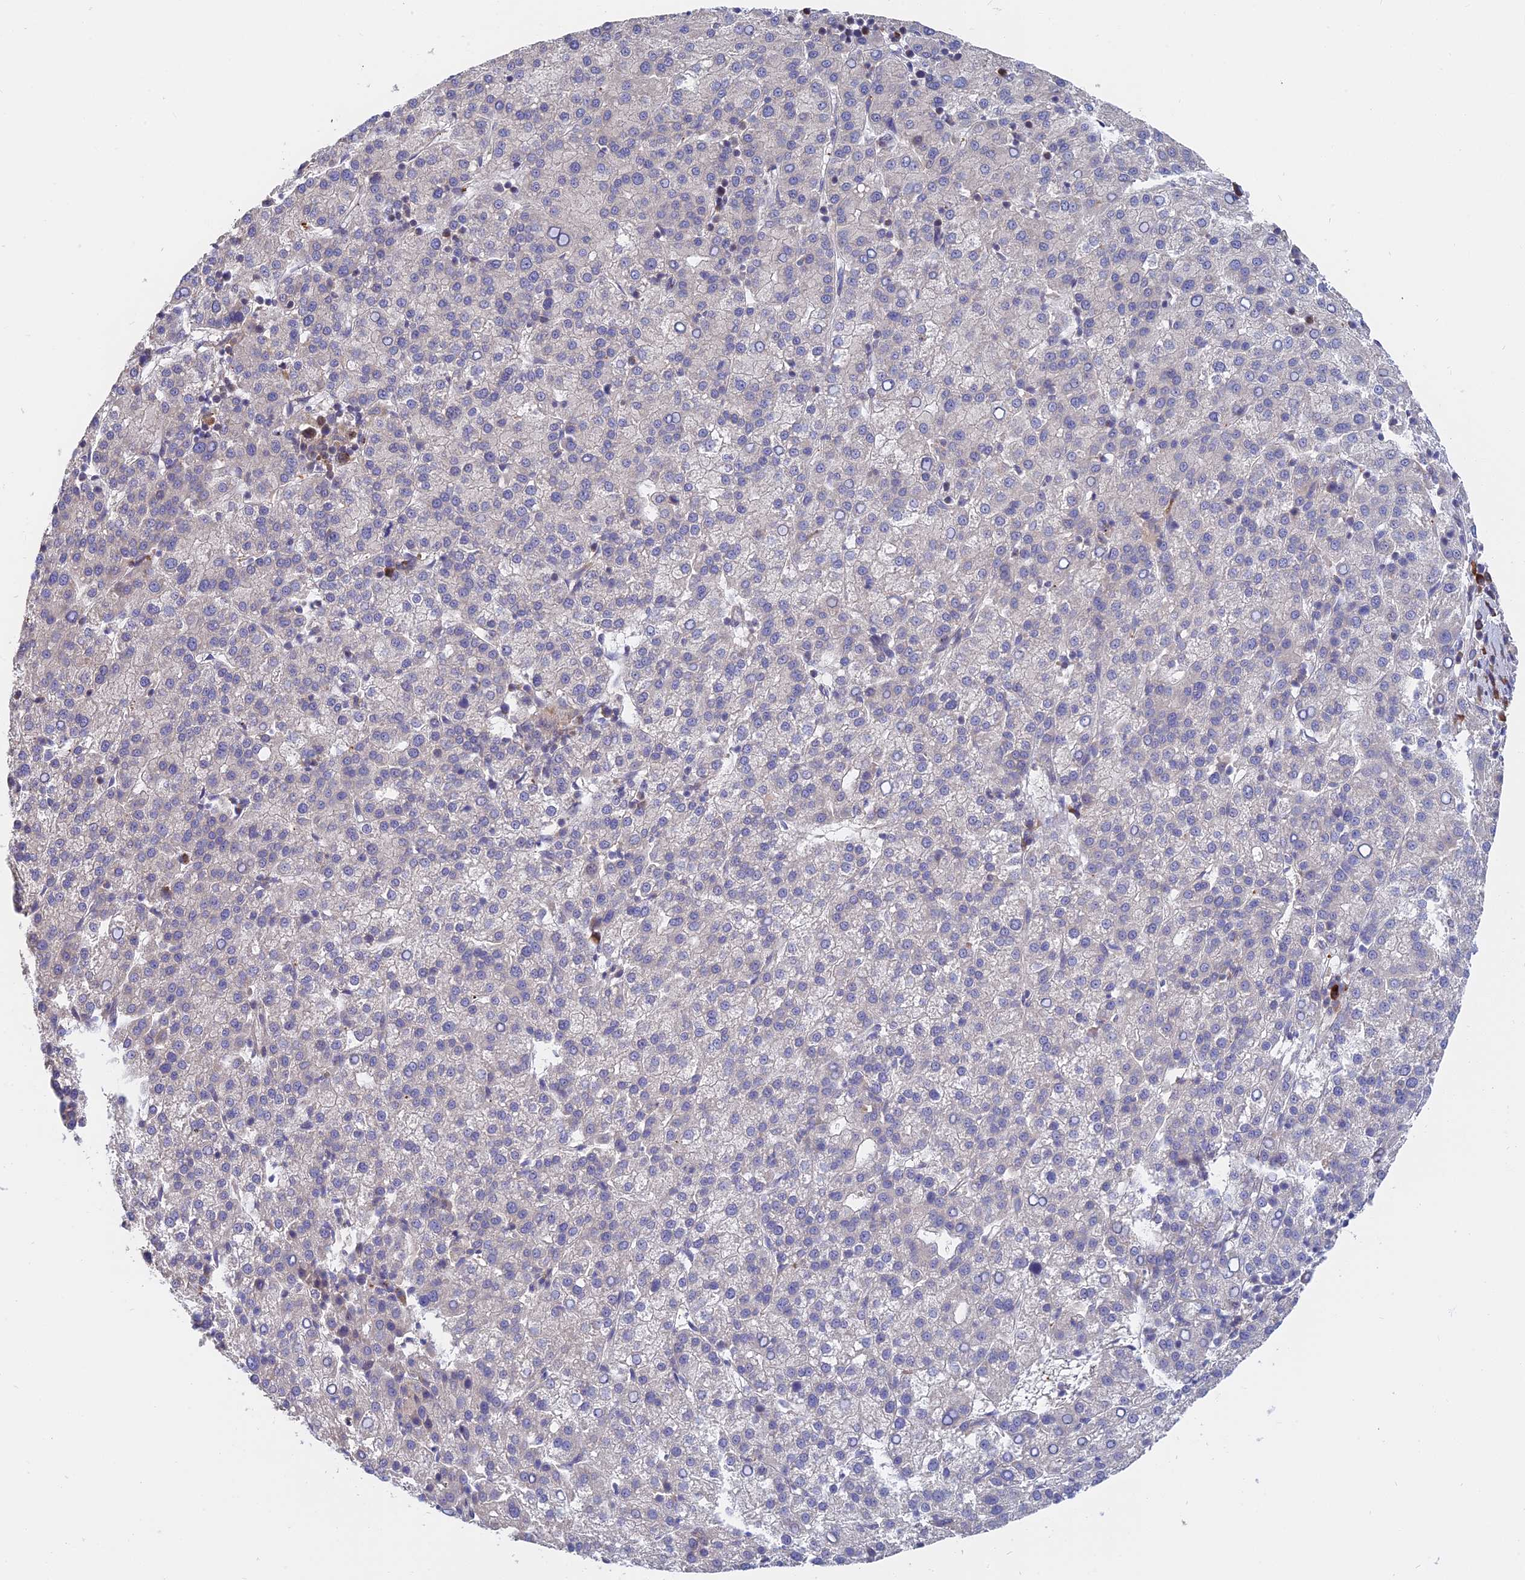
{"staining": {"intensity": "negative", "quantity": "none", "location": "none"}, "tissue": "liver cancer", "cell_type": "Tumor cells", "image_type": "cancer", "snomed": [{"axis": "morphology", "description": "Carcinoma, Hepatocellular, NOS"}, {"axis": "topography", "description": "Liver"}], "caption": "An immunohistochemistry photomicrograph of liver cancer (hepatocellular carcinoma) is shown. There is no staining in tumor cells of liver cancer (hepatocellular carcinoma).", "gene": "IL21R", "patient": {"sex": "female", "age": 58}}